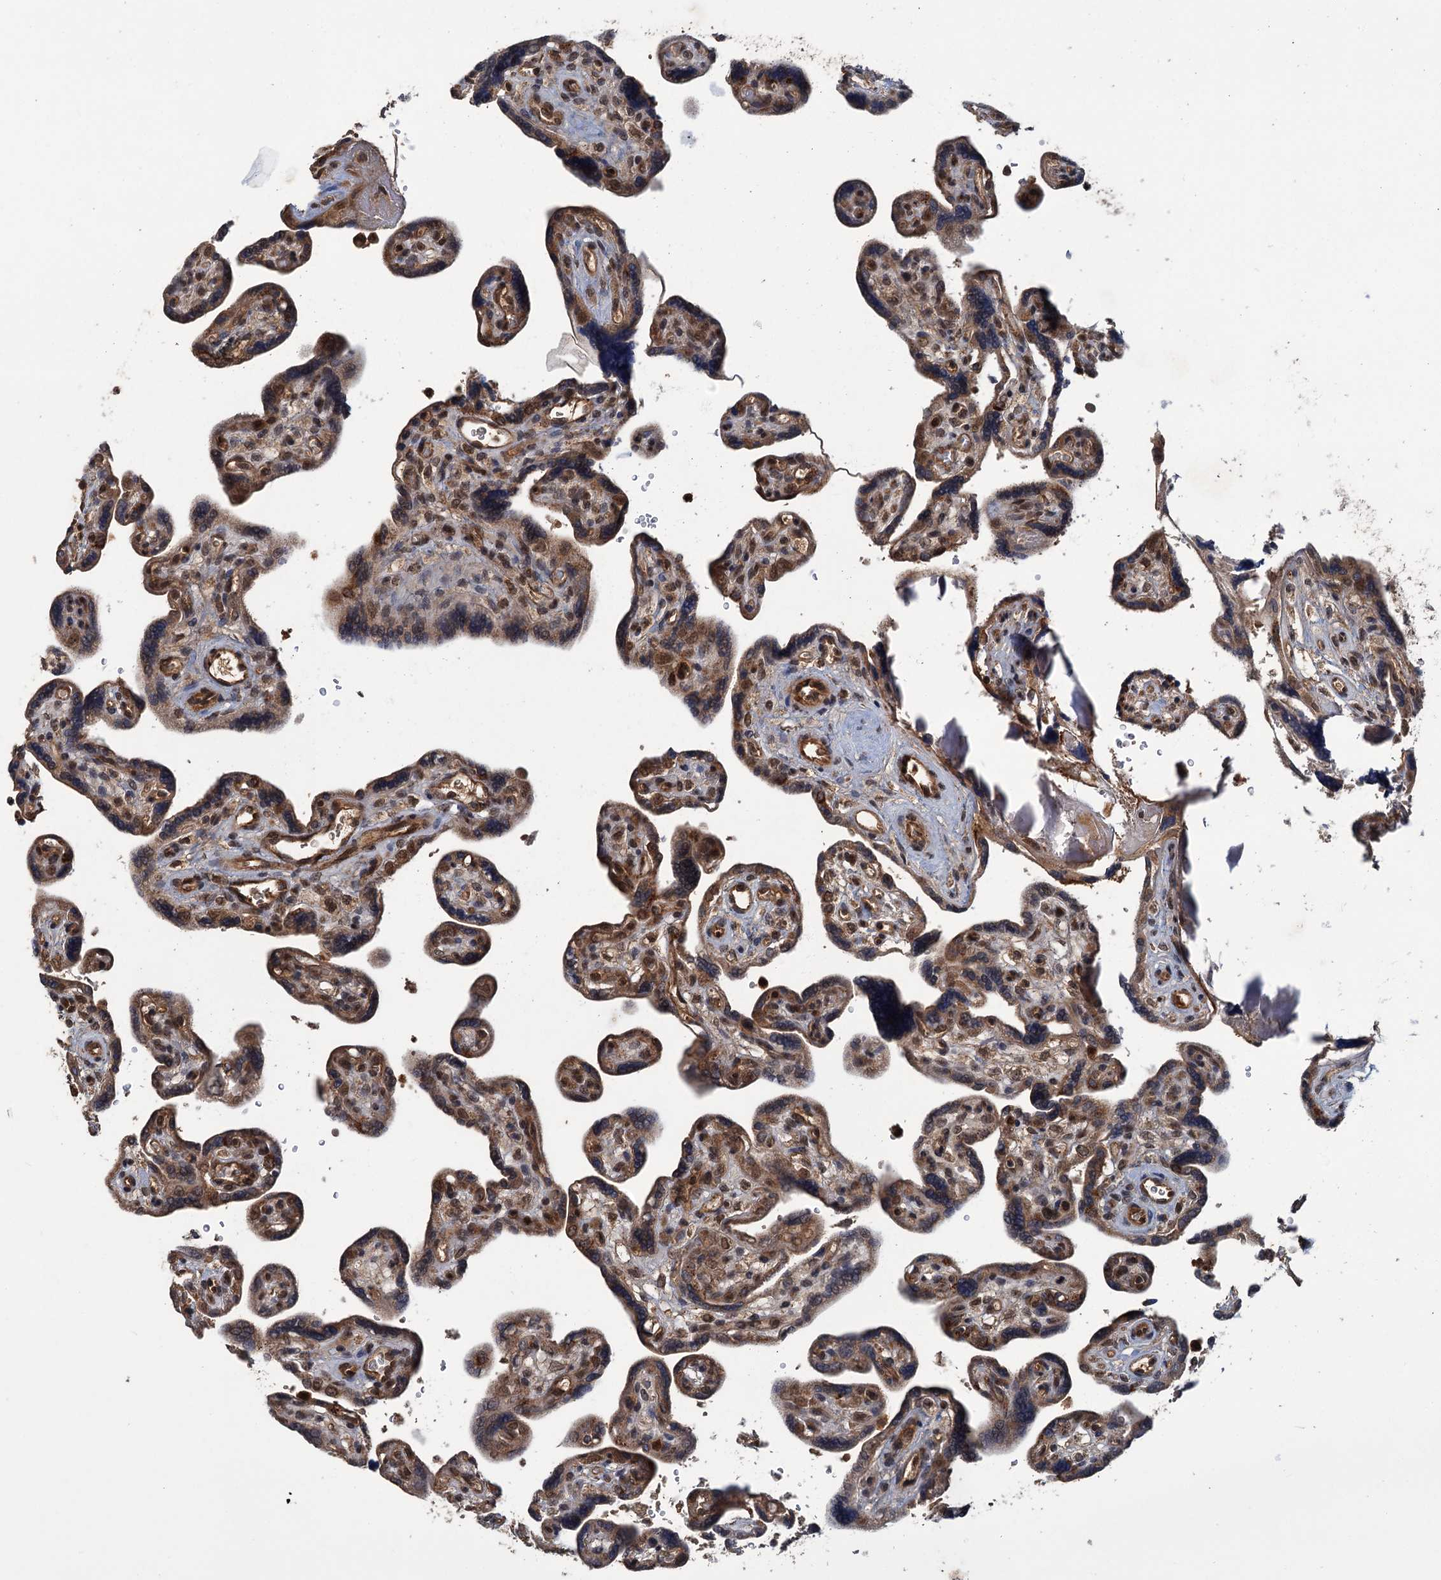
{"staining": {"intensity": "strong", "quantity": ">75%", "location": "cytoplasmic/membranous,nuclear"}, "tissue": "placenta", "cell_type": "Trophoblastic cells", "image_type": "normal", "snomed": [{"axis": "morphology", "description": "Normal tissue, NOS"}, {"axis": "topography", "description": "Placenta"}], "caption": "Immunohistochemistry histopathology image of normal placenta: human placenta stained using immunohistochemistry exhibits high levels of strong protein expression localized specifically in the cytoplasmic/membranous,nuclear of trophoblastic cells, appearing as a cytoplasmic/membranous,nuclear brown color.", "gene": "KANSL2", "patient": {"sex": "female", "age": 39}}